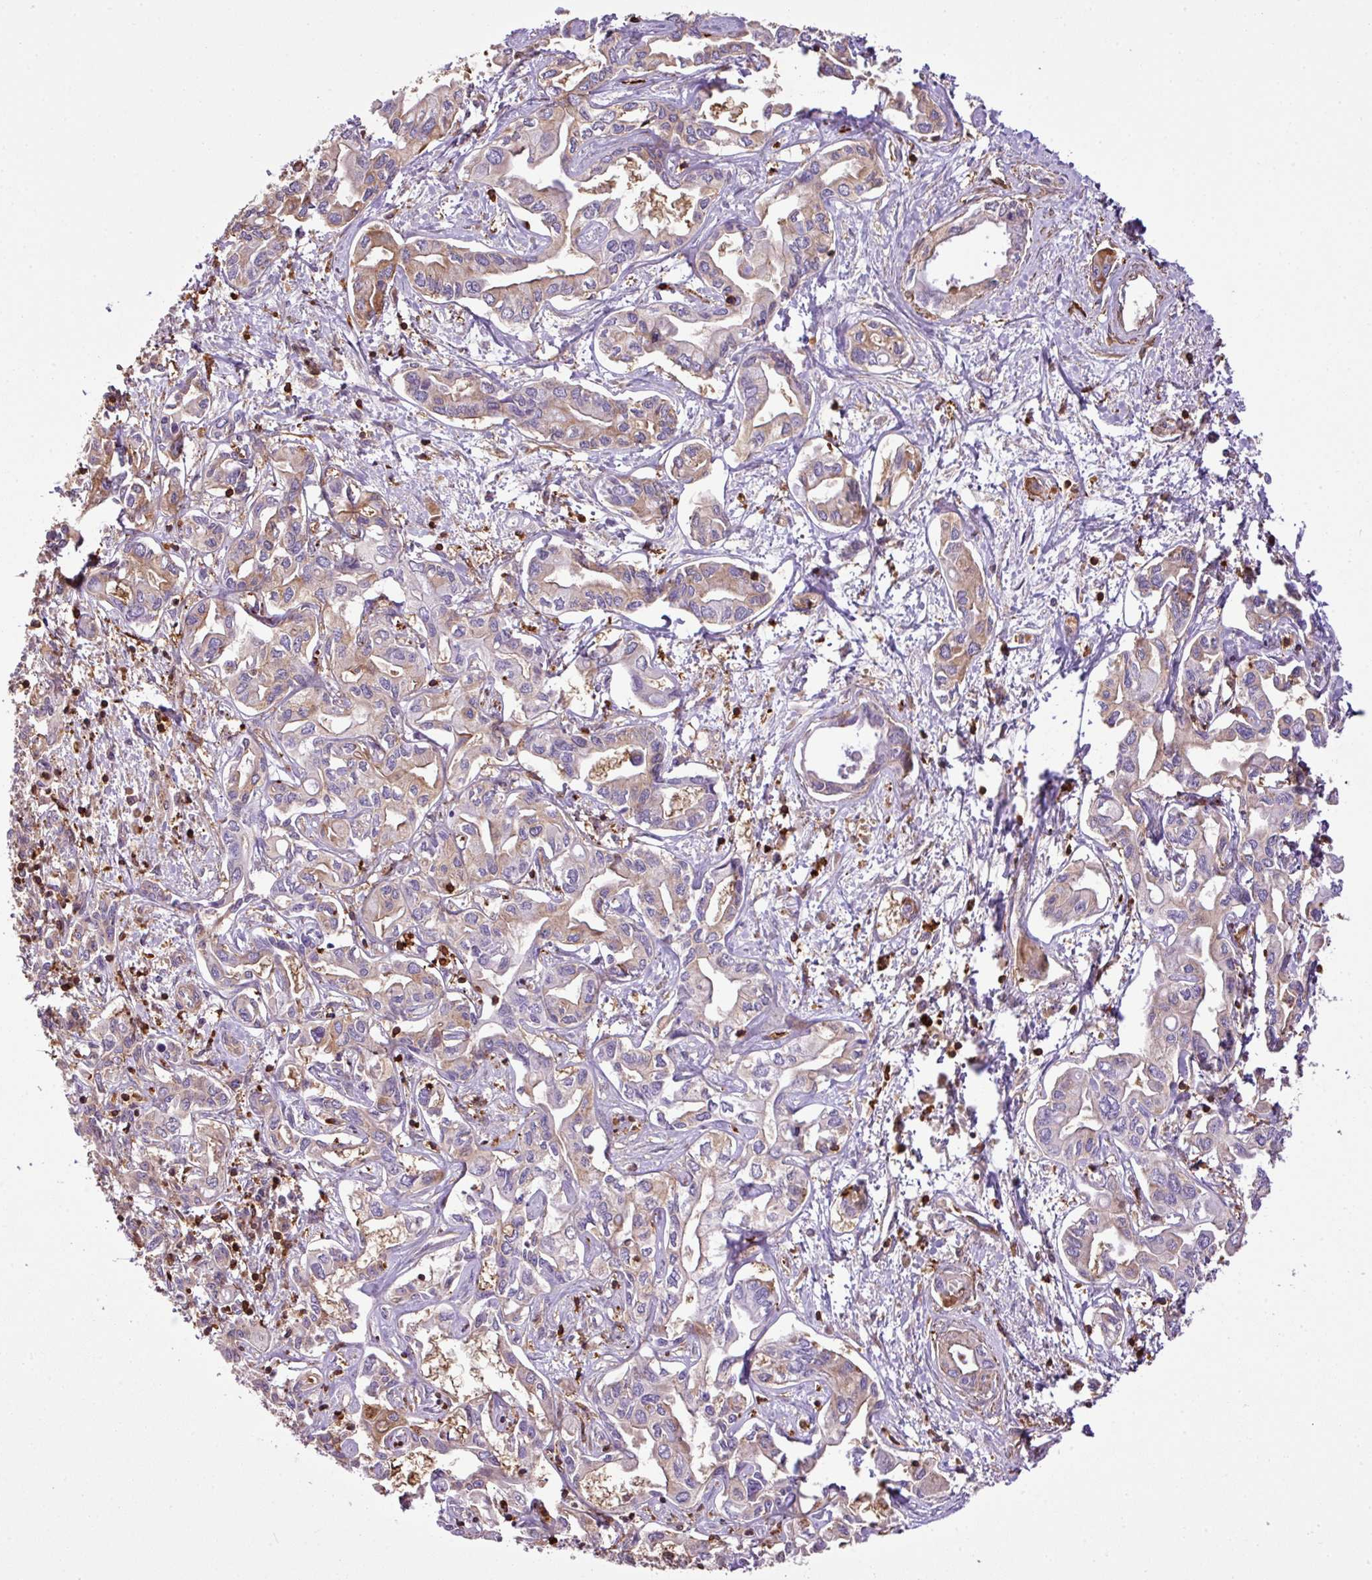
{"staining": {"intensity": "weak", "quantity": "<25%", "location": "cytoplasmic/membranous"}, "tissue": "liver cancer", "cell_type": "Tumor cells", "image_type": "cancer", "snomed": [{"axis": "morphology", "description": "Cholangiocarcinoma"}, {"axis": "topography", "description": "Liver"}], "caption": "Micrograph shows no significant protein positivity in tumor cells of liver cancer.", "gene": "PGAP6", "patient": {"sex": "female", "age": 64}}